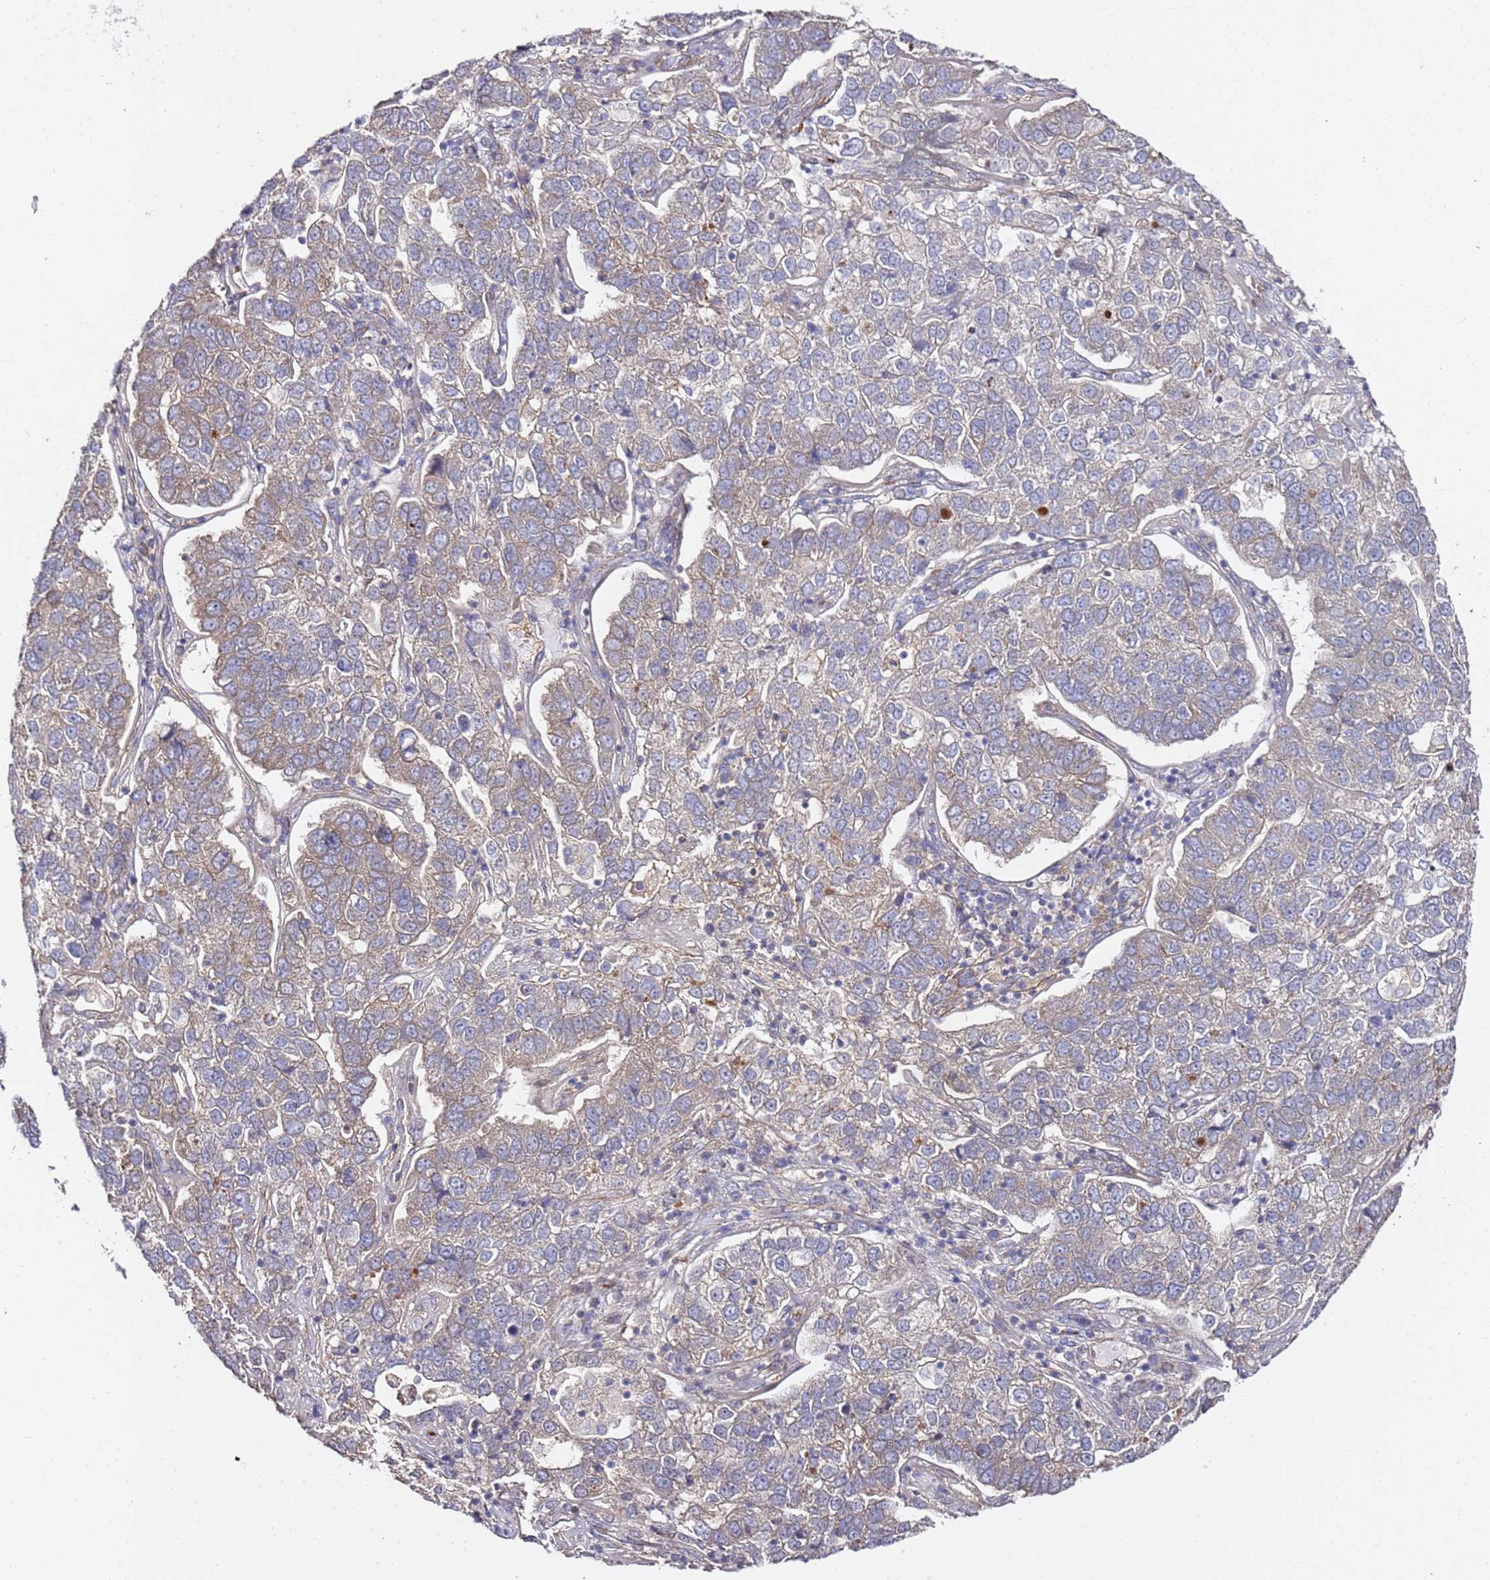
{"staining": {"intensity": "weak", "quantity": "25%-75%", "location": "cytoplasmic/membranous"}, "tissue": "pancreatic cancer", "cell_type": "Tumor cells", "image_type": "cancer", "snomed": [{"axis": "morphology", "description": "Adenocarcinoma, NOS"}, {"axis": "topography", "description": "Pancreas"}], "caption": "The micrograph shows staining of pancreatic cancer, revealing weak cytoplasmic/membranous protein positivity (brown color) within tumor cells.", "gene": "EPS8L1", "patient": {"sex": "female", "age": 61}}